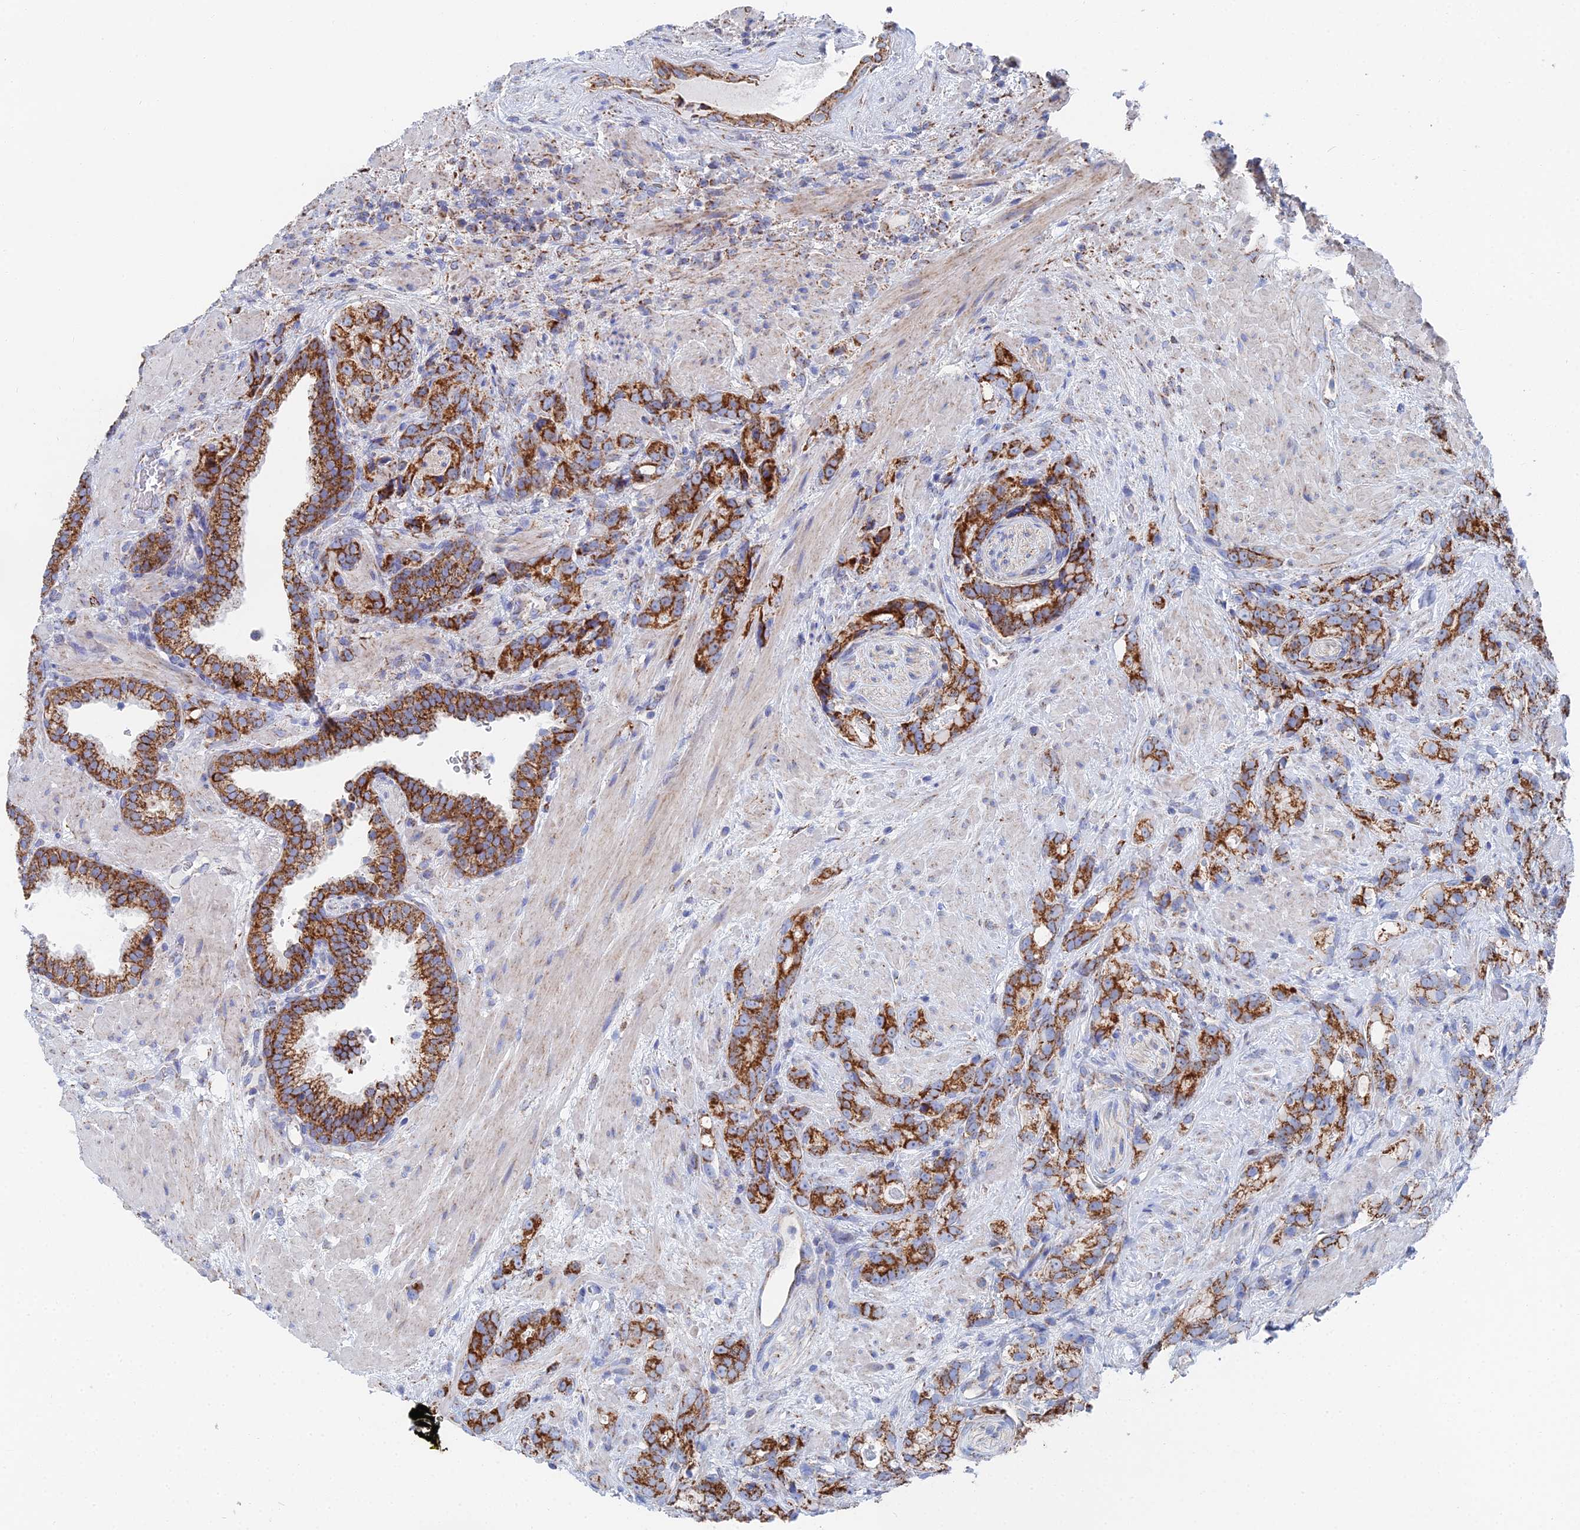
{"staining": {"intensity": "strong", "quantity": ">75%", "location": "cytoplasmic/membranous"}, "tissue": "prostate cancer", "cell_type": "Tumor cells", "image_type": "cancer", "snomed": [{"axis": "morphology", "description": "Adenocarcinoma, High grade"}, {"axis": "topography", "description": "Prostate"}], "caption": "This is an image of IHC staining of prostate high-grade adenocarcinoma, which shows strong positivity in the cytoplasmic/membranous of tumor cells.", "gene": "IFT80", "patient": {"sex": "male", "age": 74}}